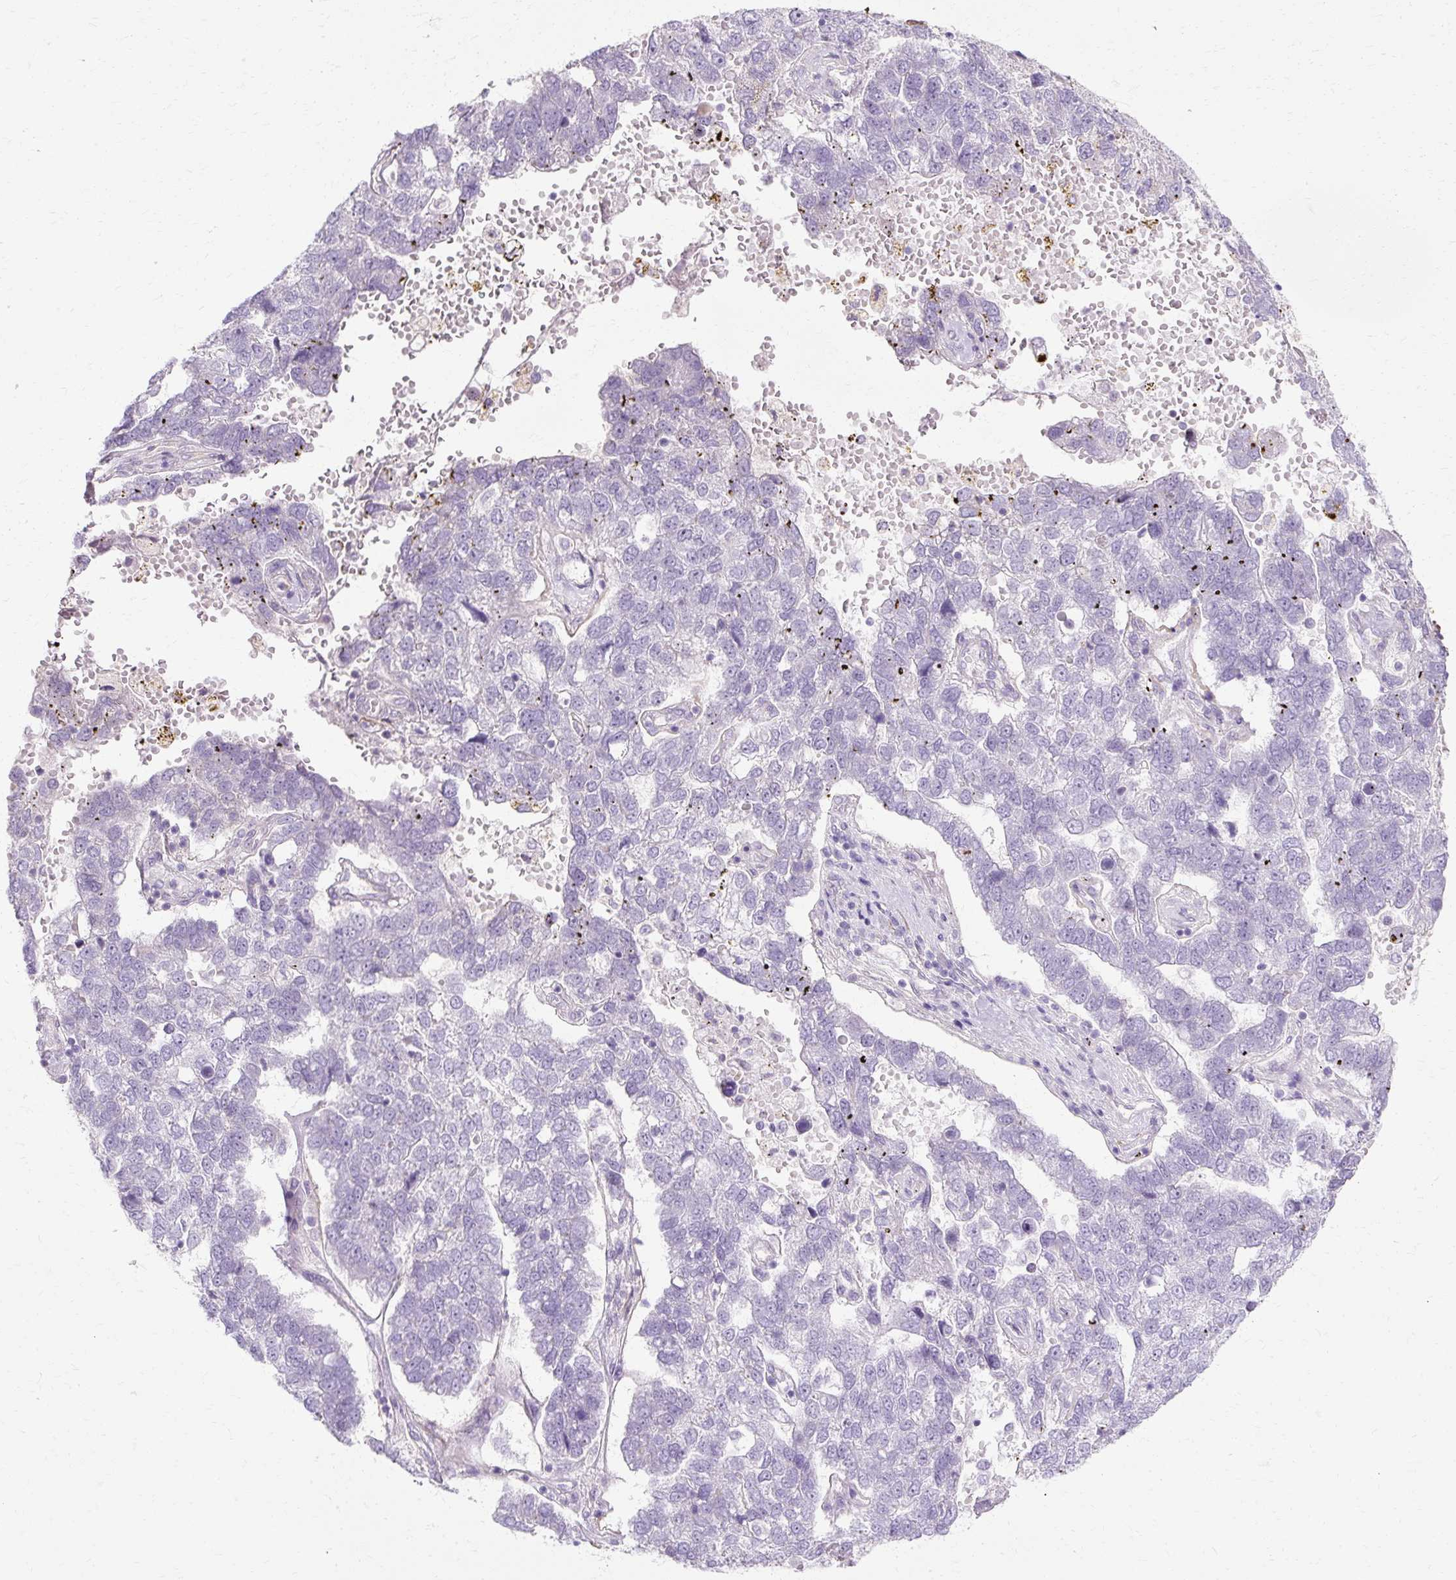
{"staining": {"intensity": "negative", "quantity": "none", "location": "none"}, "tissue": "pancreatic cancer", "cell_type": "Tumor cells", "image_type": "cancer", "snomed": [{"axis": "morphology", "description": "Adenocarcinoma, NOS"}, {"axis": "topography", "description": "Pancreas"}], "caption": "Pancreatic cancer (adenocarcinoma) stained for a protein using IHC displays no positivity tumor cells.", "gene": "CNN3", "patient": {"sex": "female", "age": 61}}